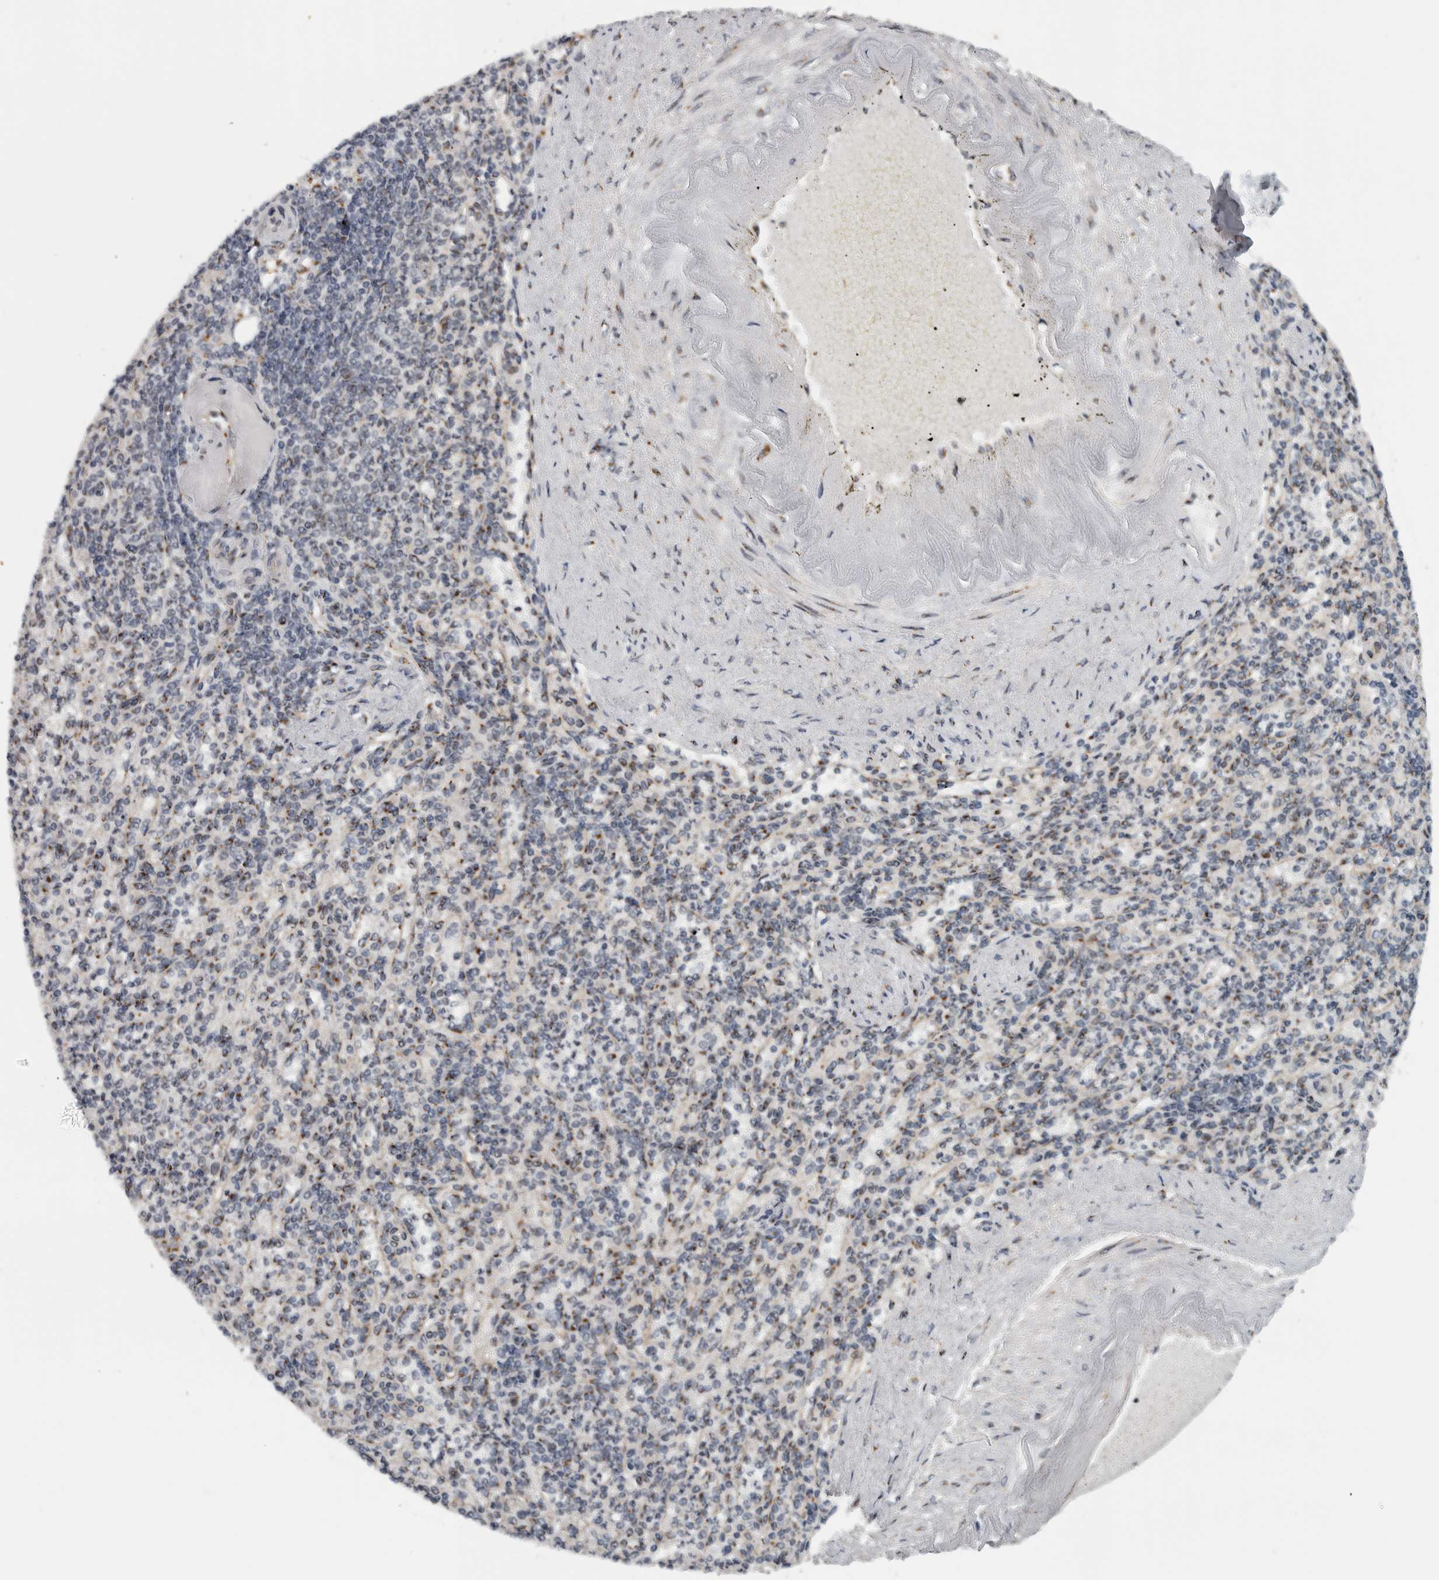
{"staining": {"intensity": "weak", "quantity": "25%-75%", "location": "cytoplasmic/membranous"}, "tissue": "spleen", "cell_type": "Cells in red pulp", "image_type": "normal", "snomed": [{"axis": "morphology", "description": "Normal tissue, NOS"}, {"axis": "topography", "description": "Spleen"}], "caption": "Protein analysis of normal spleen exhibits weak cytoplasmic/membranous positivity in approximately 25%-75% of cells in red pulp. (Brightfield microscopy of DAB IHC at high magnification).", "gene": "ZMYND8", "patient": {"sex": "female", "age": 74}}